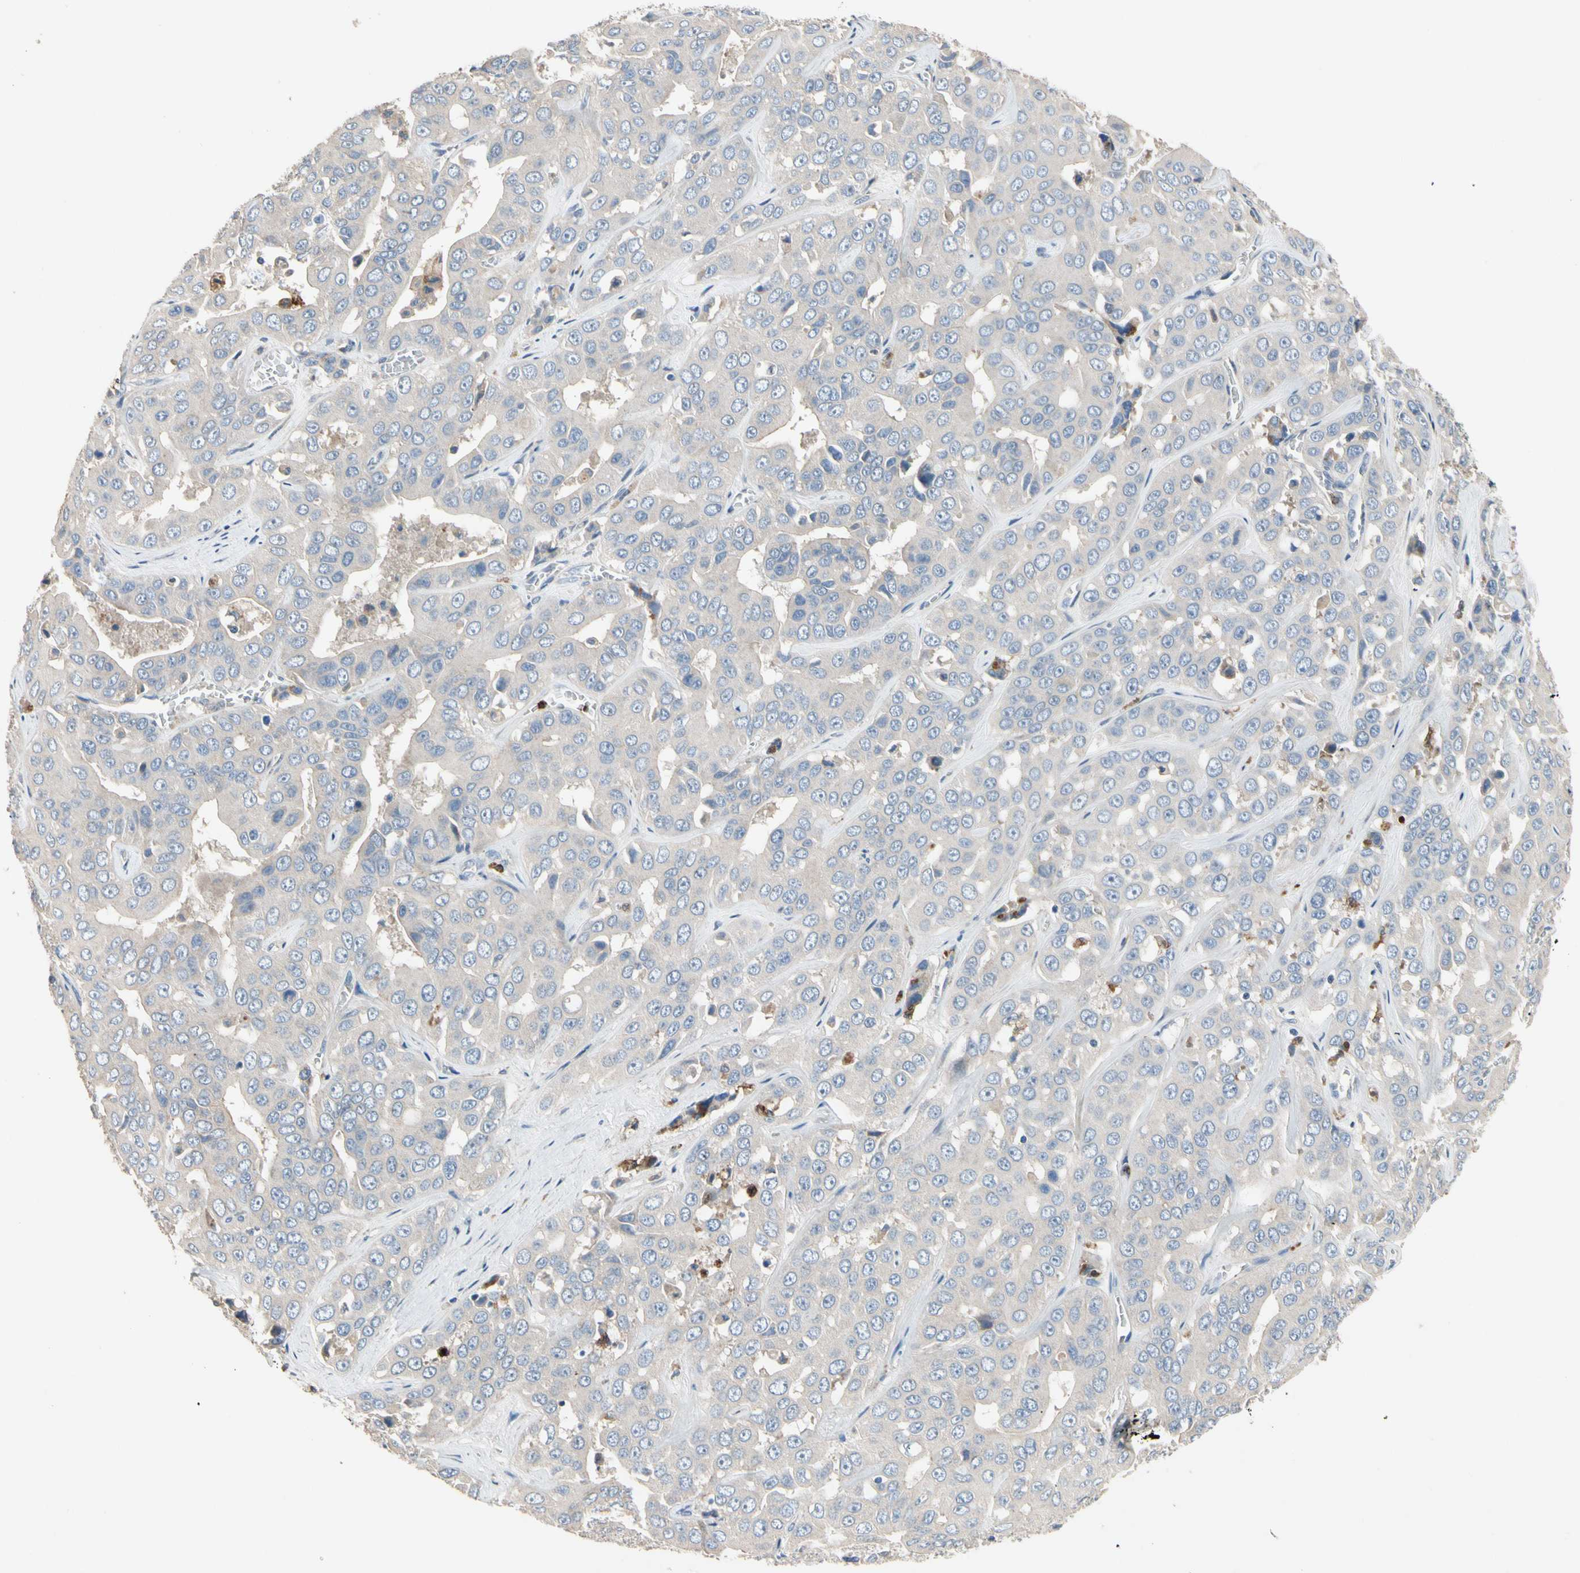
{"staining": {"intensity": "negative", "quantity": "none", "location": "none"}, "tissue": "liver cancer", "cell_type": "Tumor cells", "image_type": "cancer", "snomed": [{"axis": "morphology", "description": "Cholangiocarcinoma"}, {"axis": "topography", "description": "Liver"}], "caption": "High power microscopy histopathology image of an immunohistochemistry (IHC) photomicrograph of liver cancer (cholangiocarcinoma), revealing no significant expression in tumor cells.", "gene": "SIGLEC5", "patient": {"sex": "female", "age": 52}}